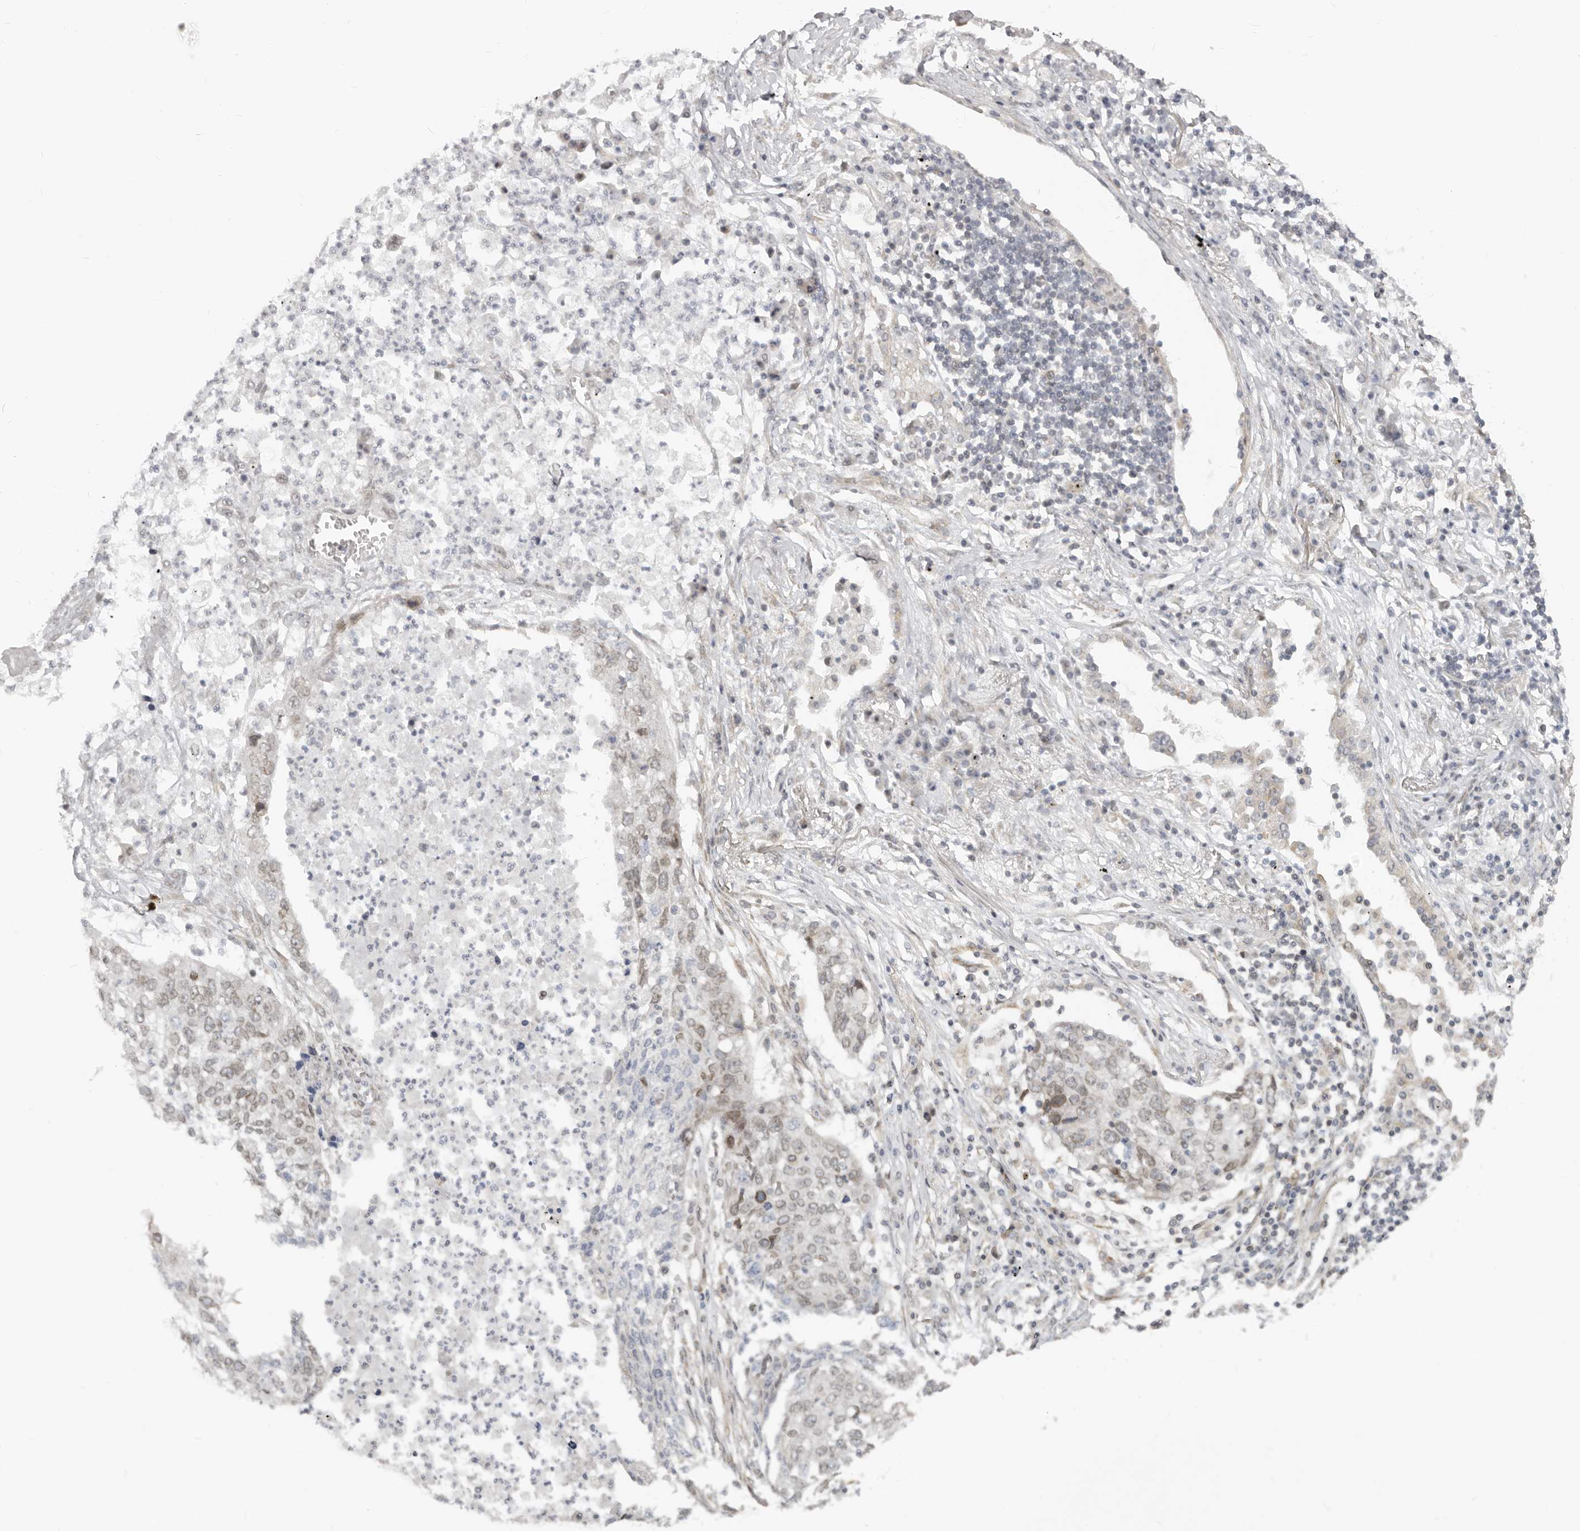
{"staining": {"intensity": "negative", "quantity": "none", "location": "none"}, "tissue": "lung cancer", "cell_type": "Tumor cells", "image_type": "cancer", "snomed": [{"axis": "morphology", "description": "Squamous cell carcinoma, NOS"}, {"axis": "topography", "description": "Lung"}], "caption": "Lung squamous cell carcinoma stained for a protein using immunohistochemistry (IHC) exhibits no expression tumor cells.", "gene": "NUP153", "patient": {"sex": "female", "age": 63}}